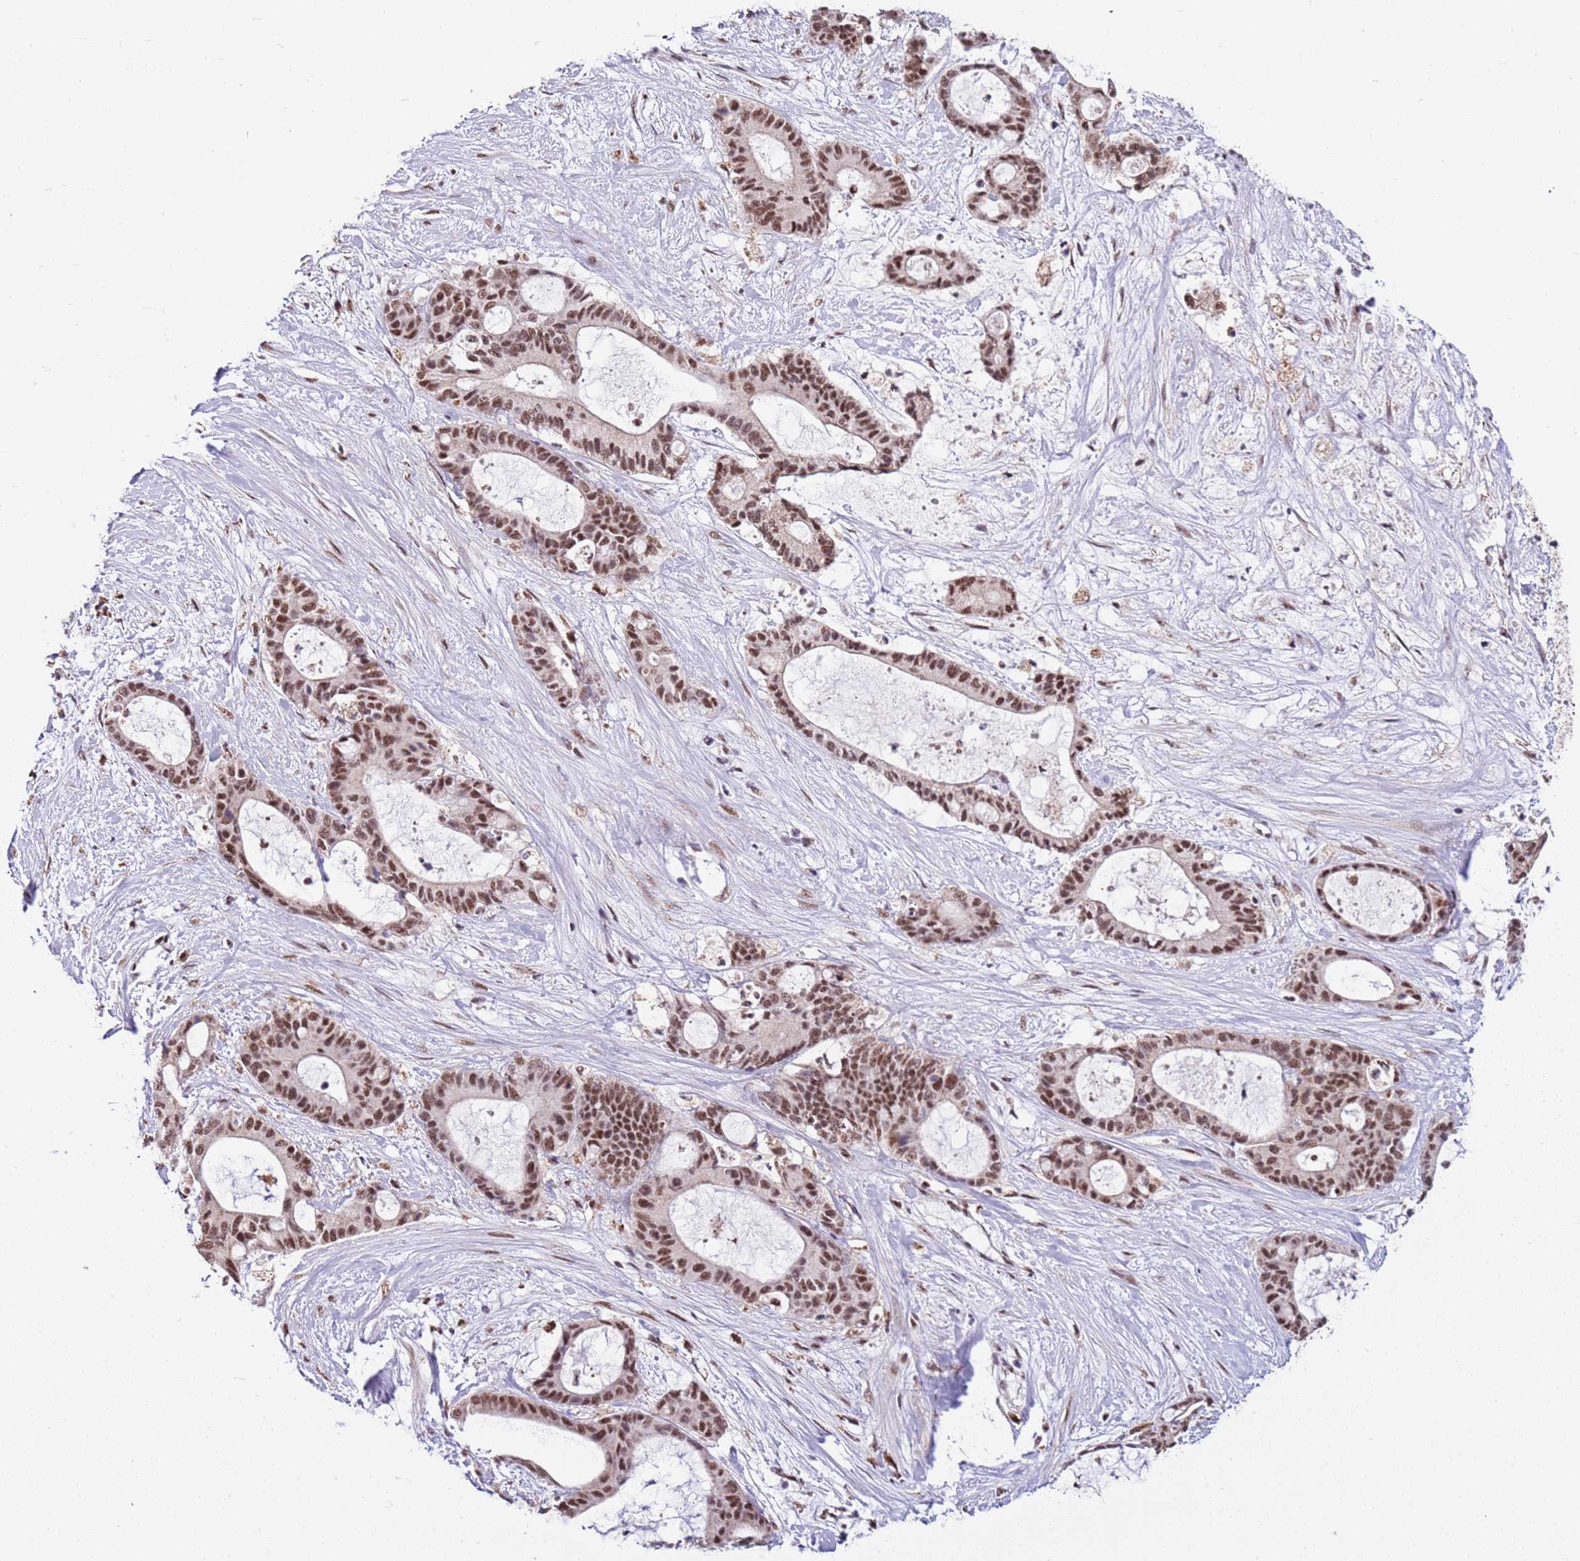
{"staining": {"intensity": "moderate", "quantity": ">75%", "location": "nuclear"}, "tissue": "liver cancer", "cell_type": "Tumor cells", "image_type": "cancer", "snomed": [{"axis": "morphology", "description": "Normal tissue, NOS"}, {"axis": "morphology", "description": "Cholangiocarcinoma"}, {"axis": "topography", "description": "Liver"}, {"axis": "topography", "description": "Peripheral nerve tissue"}], "caption": "Tumor cells exhibit medium levels of moderate nuclear positivity in approximately >75% of cells in human liver cancer (cholangiocarcinoma).", "gene": "AKAP8L", "patient": {"sex": "female", "age": 73}}